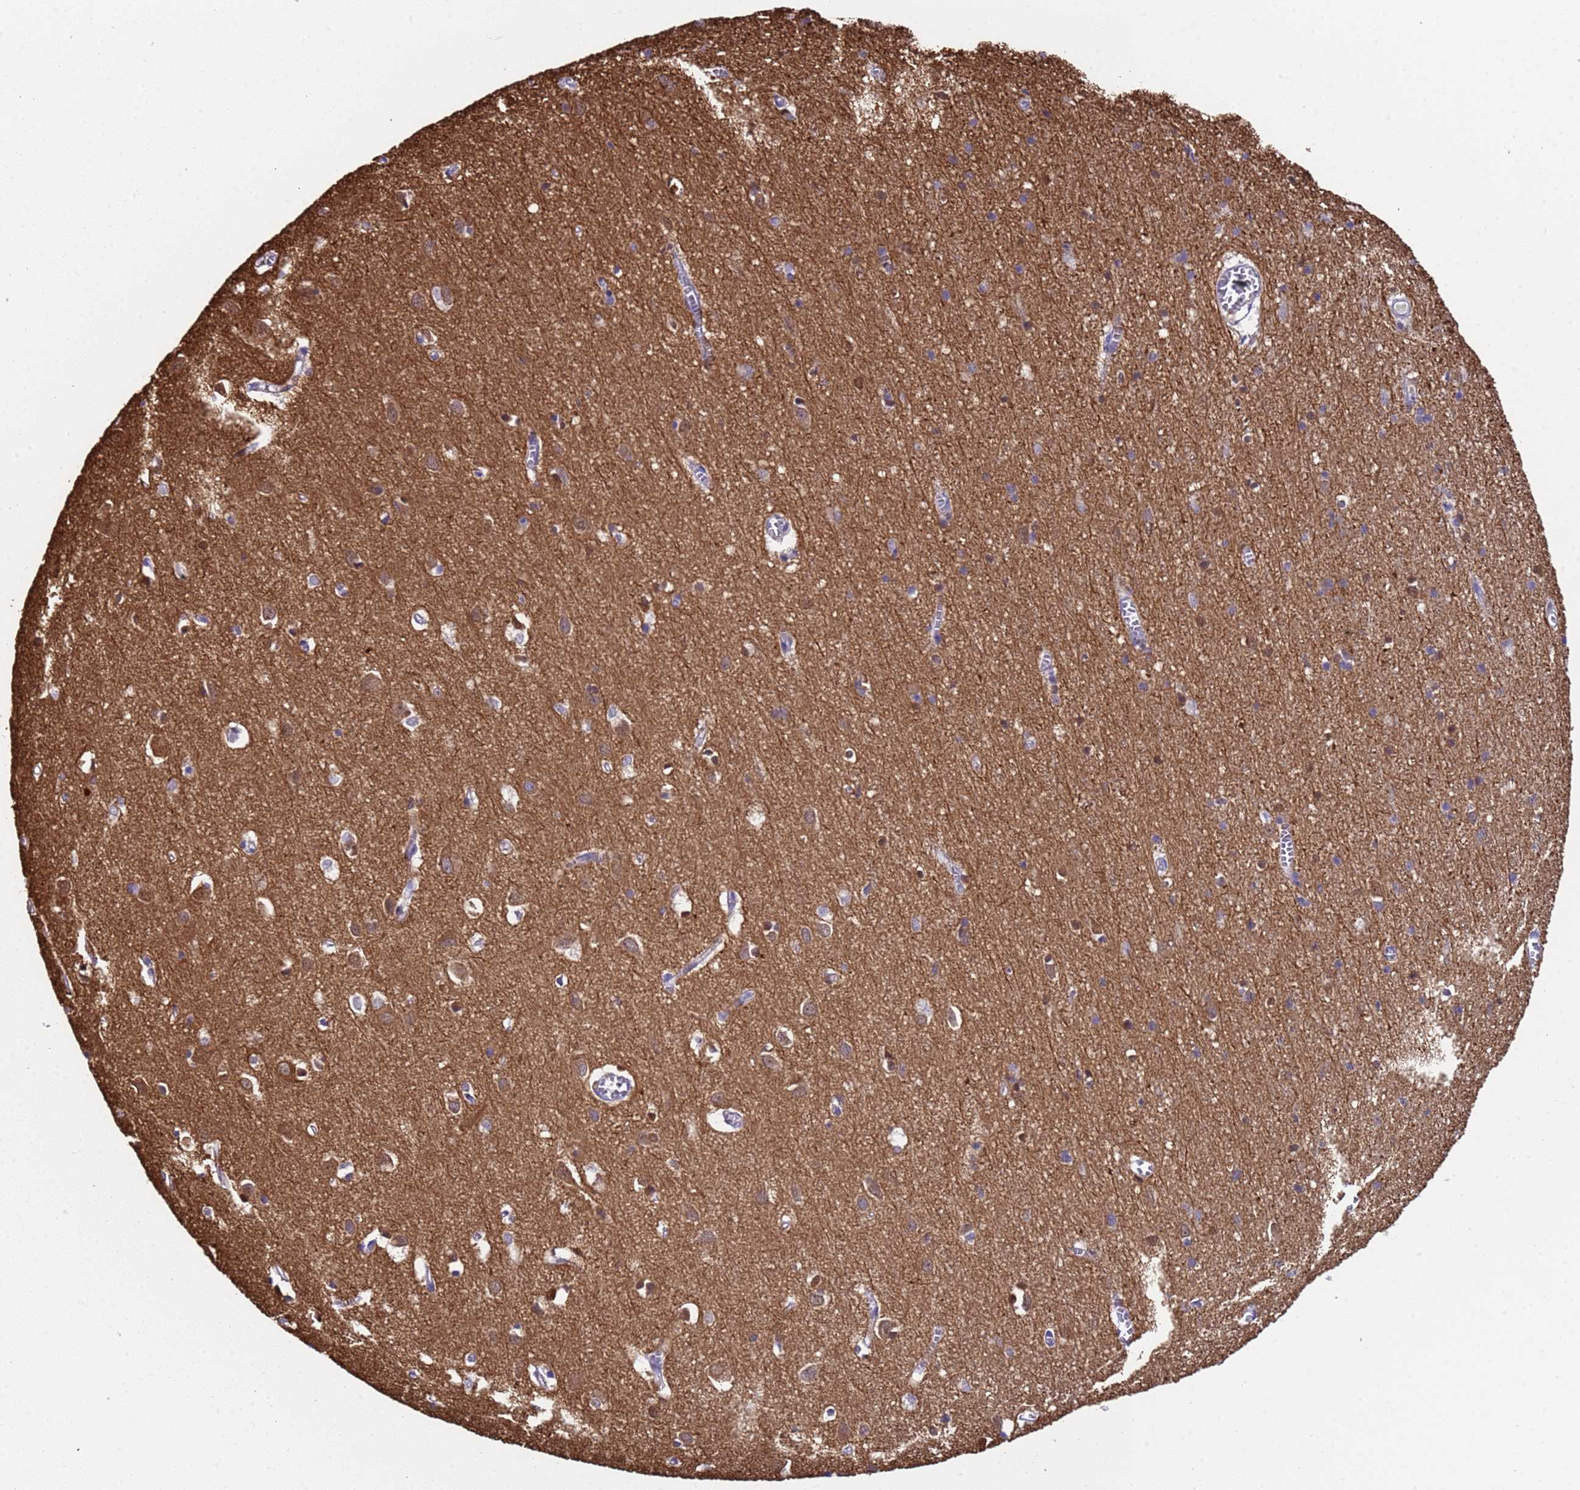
{"staining": {"intensity": "negative", "quantity": "none", "location": "none"}, "tissue": "cerebral cortex", "cell_type": "Endothelial cells", "image_type": "normal", "snomed": [{"axis": "morphology", "description": "Normal tissue, NOS"}, {"axis": "topography", "description": "Cerebral cortex"}], "caption": "Cerebral cortex was stained to show a protein in brown. There is no significant expression in endothelial cells. (Brightfield microscopy of DAB IHC at high magnification).", "gene": "PAQR7", "patient": {"sex": "female", "age": 64}}